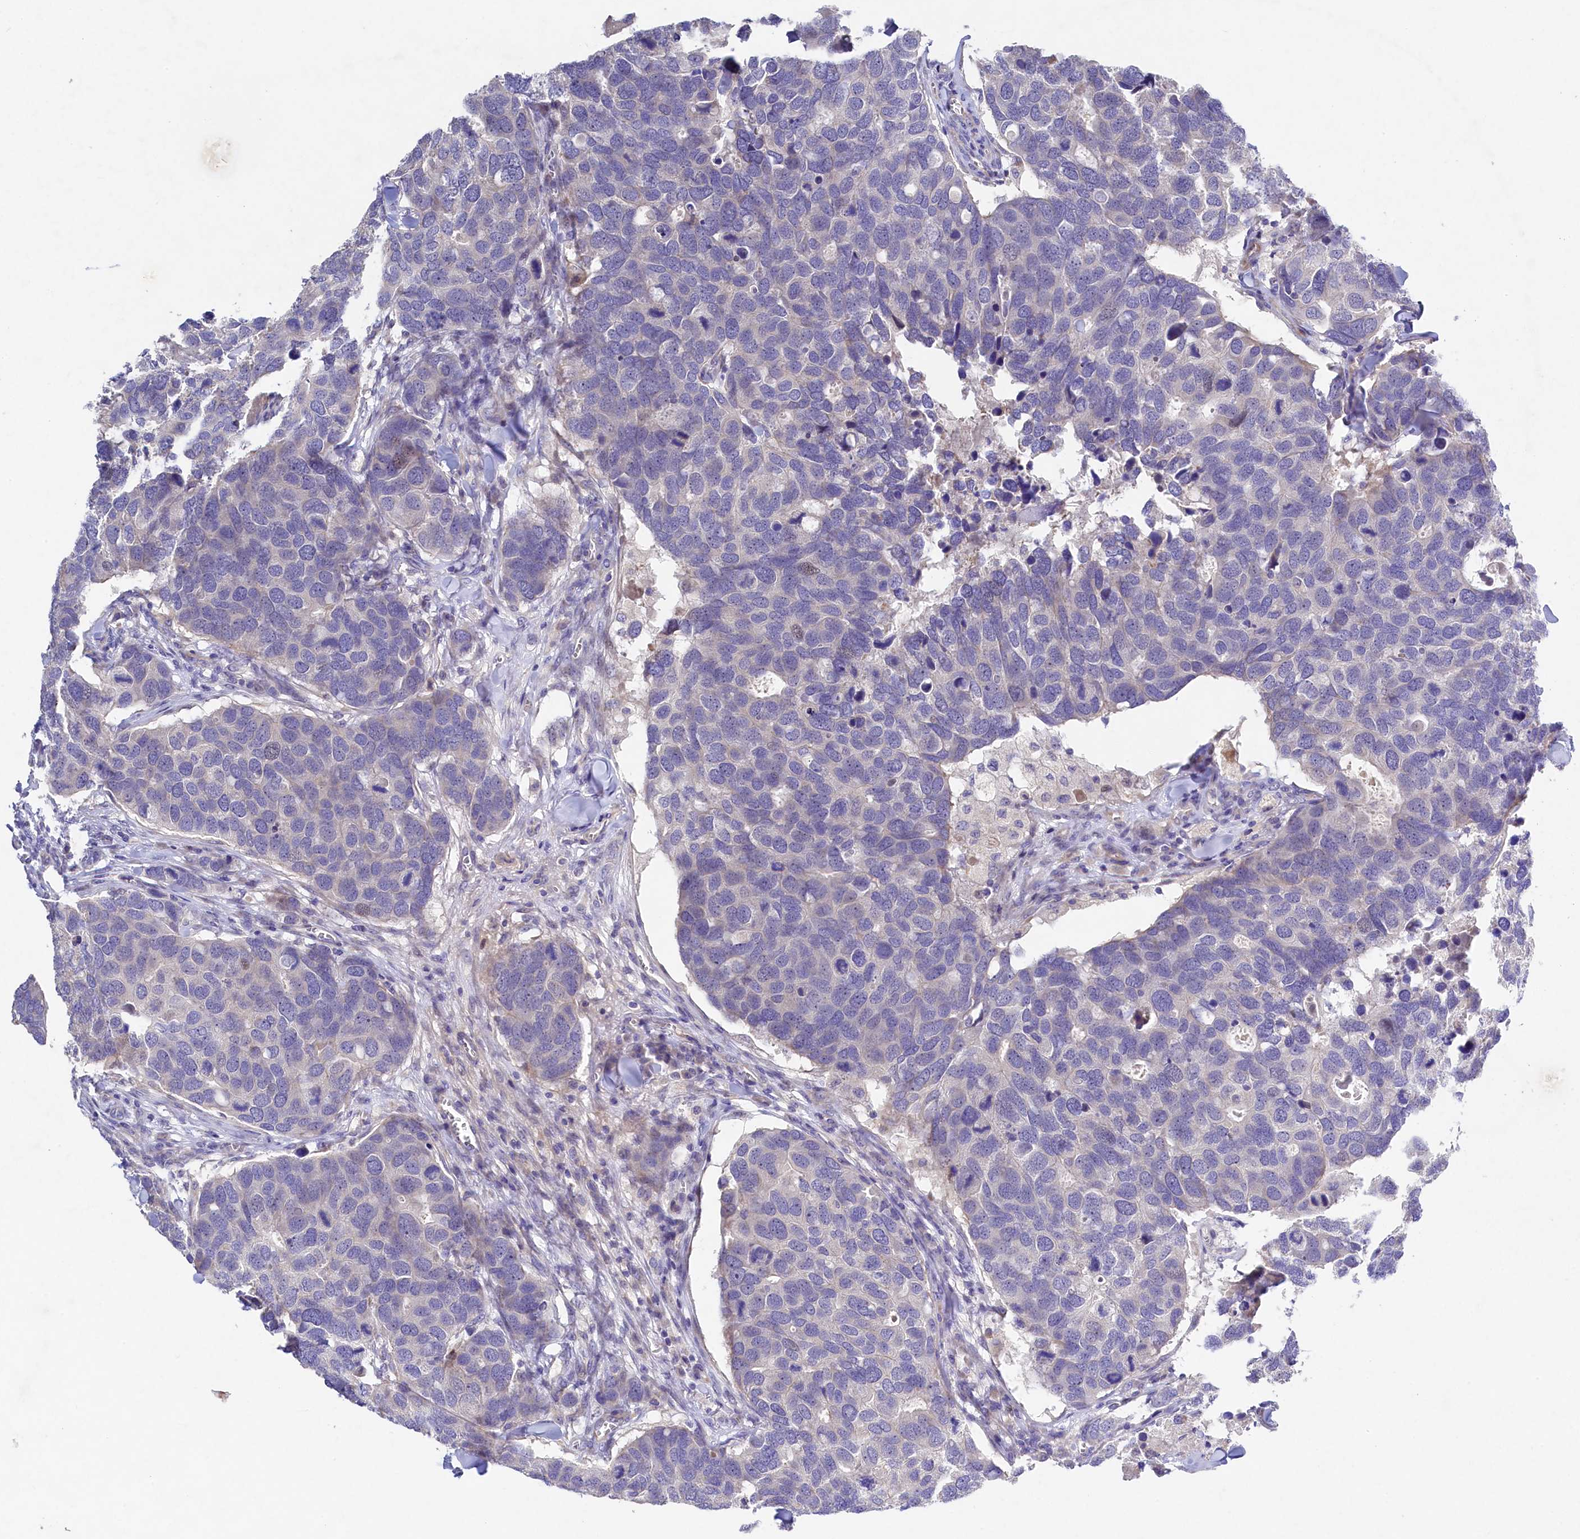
{"staining": {"intensity": "negative", "quantity": "none", "location": "none"}, "tissue": "breast cancer", "cell_type": "Tumor cells", "image_type": "cancer", "snomed": [{"axis": "morphology", "description": "Duct carcinoma"}, {"axis": "topography", "description": "Breast"}], "caption": "High magnification brightfield microscopy of breast cancer stained with DAB (brown) and counterstained with hematoxylin (blue): tumor cells show no significant expression.", "gene": "FXYD6", "patient": {"sex": "female", "age": 83}}